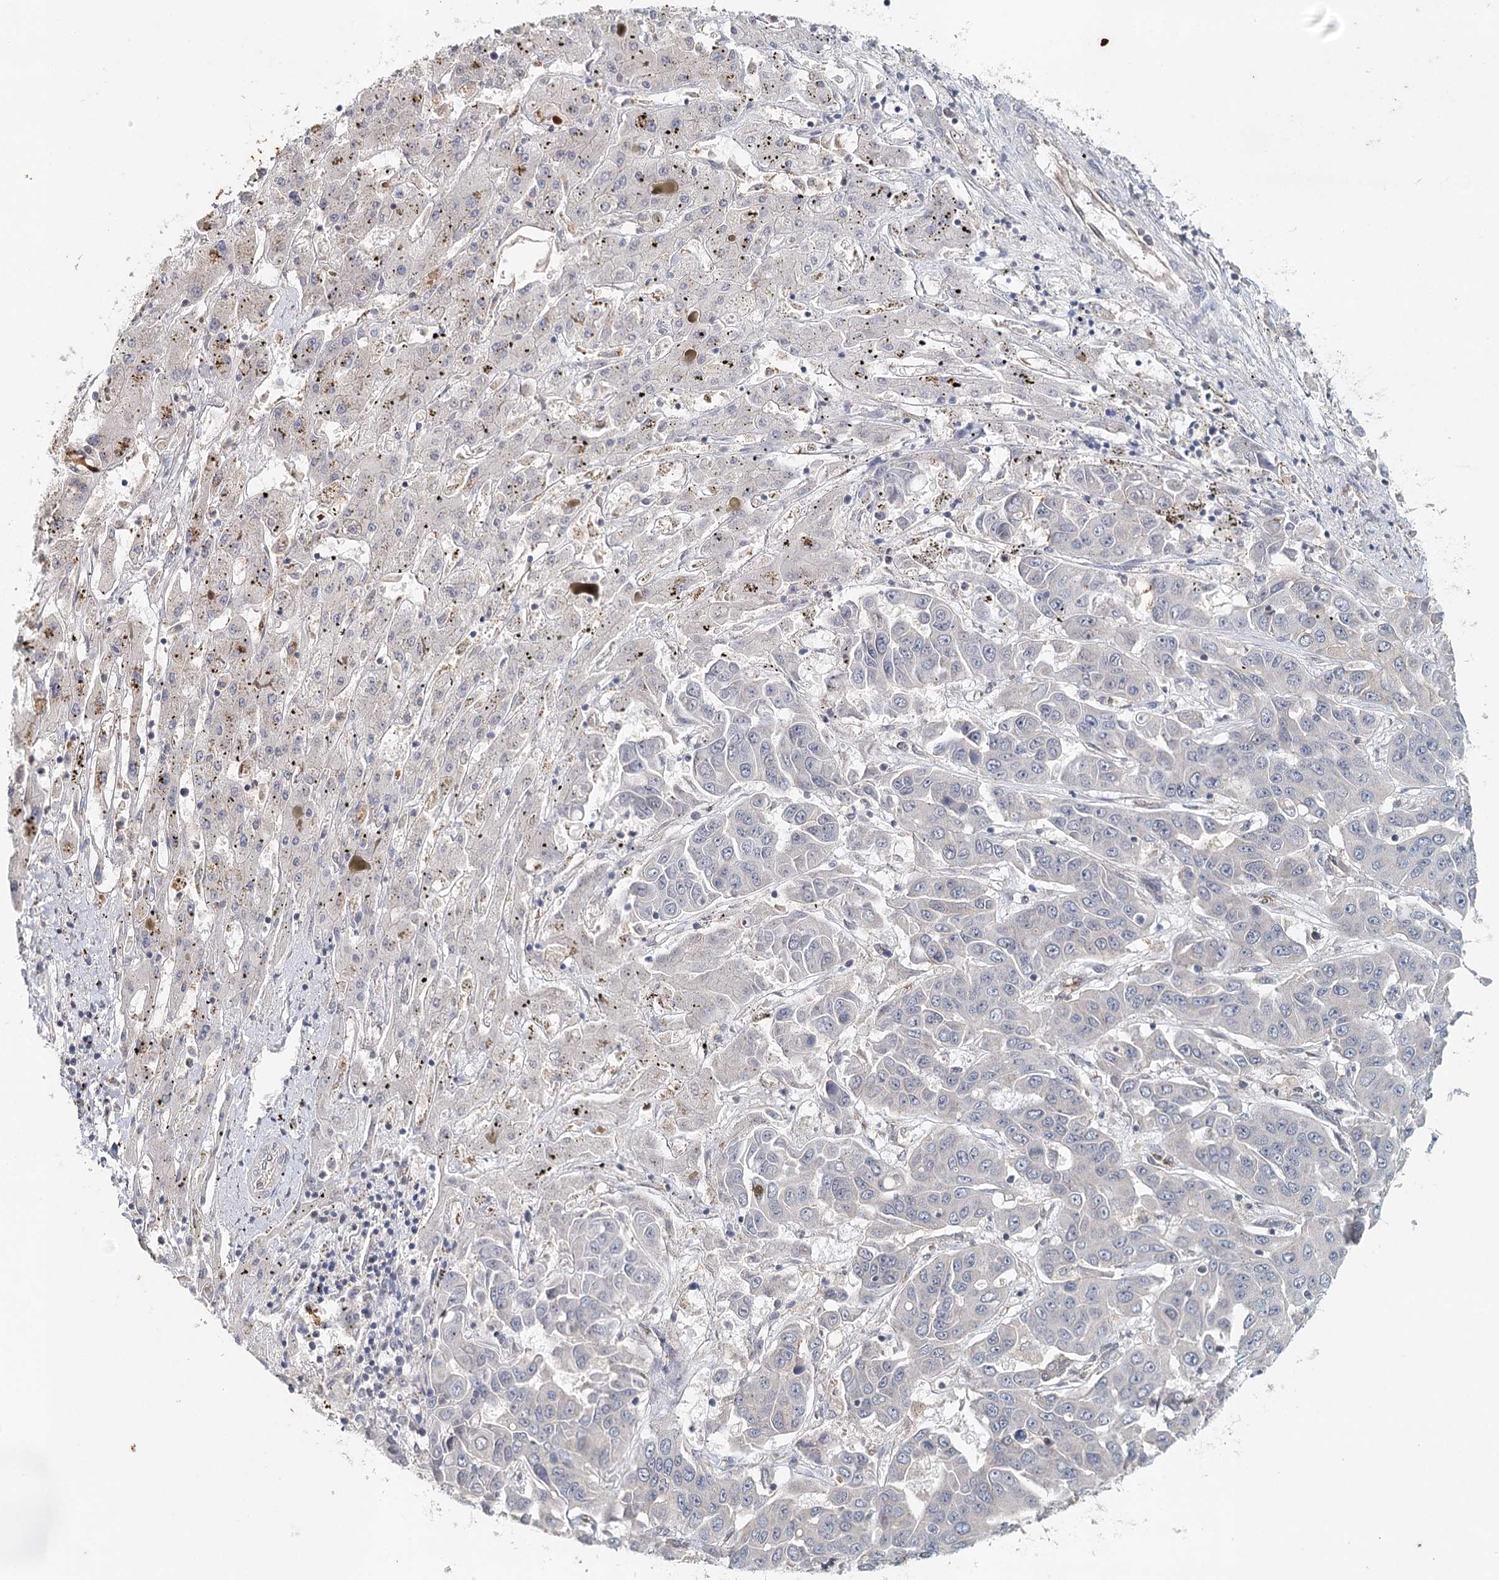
{"staining": {"intensity": "negative", "quantity": "none", "location": "none"}, "tissue": "liver cancer", "cell_type": "Tumor cells", "image_type": "cancer", "snomed": [{"axis": "morphology", "description": "Cholangiocarcinoma"}, {"axis": "topography", "description": "Liver"}], "caption": "Protein analysis of liver cancer (cholangiocarcinoma) shows no significant positivity in tumor cells.", "gene": "SYNPO", "patient": {"sex": "female", "age": 52}}